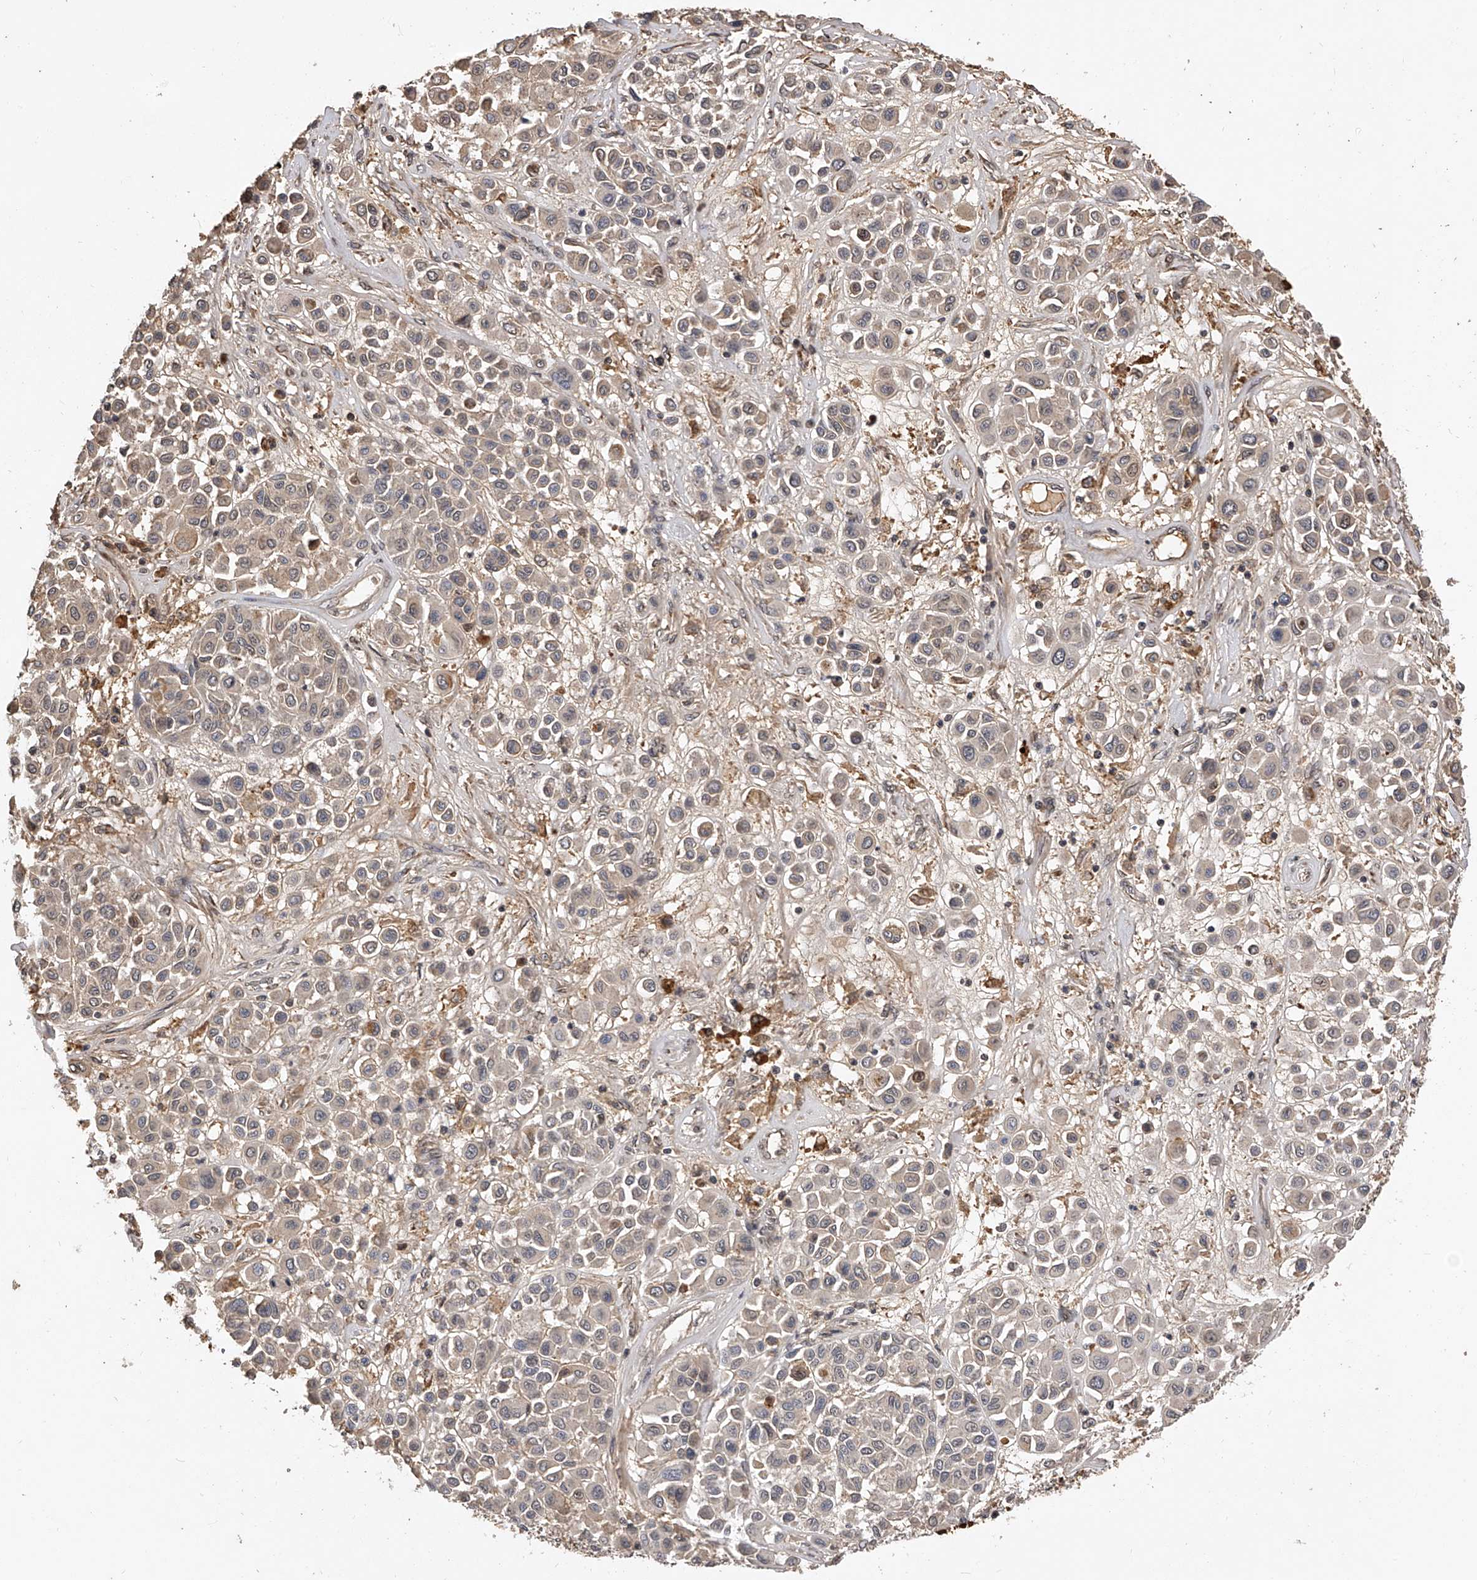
{"staining": {"intensity": "weak", "quantity": "<25%", "location": "cytoplasmic/membranous"}, "tissue": "melanoma", "cell_type": "Tumor cells", "image_type": "cancer", "snomed": [{"axis": "morphology", "description": "Malignant melanoma, Metastatic site"}, {"axis": "topography", "description": "Soft tissue"}], "caption": "A photomicrograph of human malignant melanoma (metastatic site) is negative for staining in tumor cells.", "gene": "CFAP410", "patient": {"sex": "male", "age": 41}}